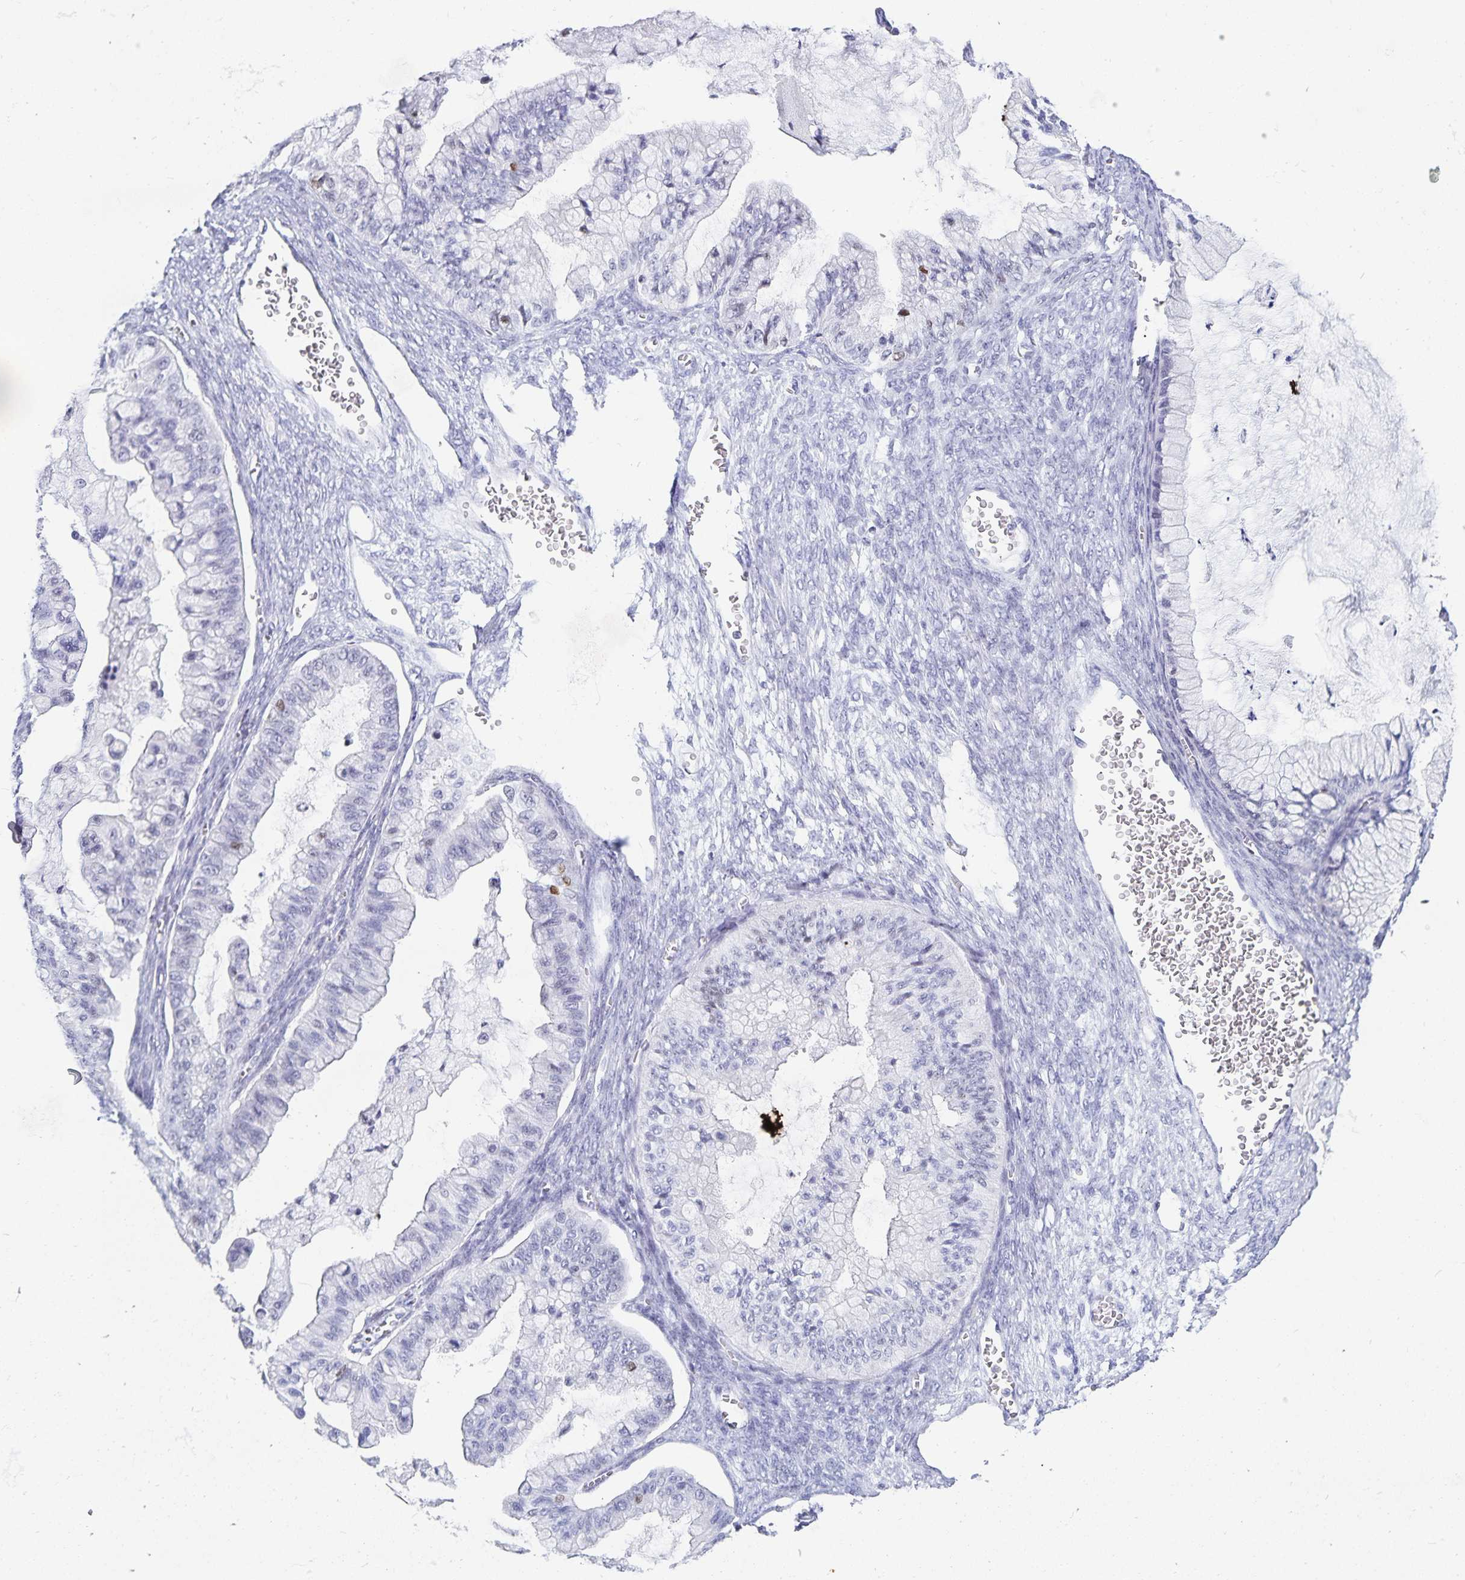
{"staining": {"intensity": "negative", "quantity": "none", "location": "none"}, "tissue": "ovarian cancer", "cell_type": "Tumor cells", "image_type": "cancer", "snomed": [{"axis": "morphology", "description": "Cystadenocarcinoma, mucinous, NOS"}, {"axis": "topography", "description": "Ovary"}], "caption": "An image of ovarian cancer stained for a protein displays no brown staining in tumor cells.", "gene": "HMGB3", "patient": {"sex": "female", "age": 72}}